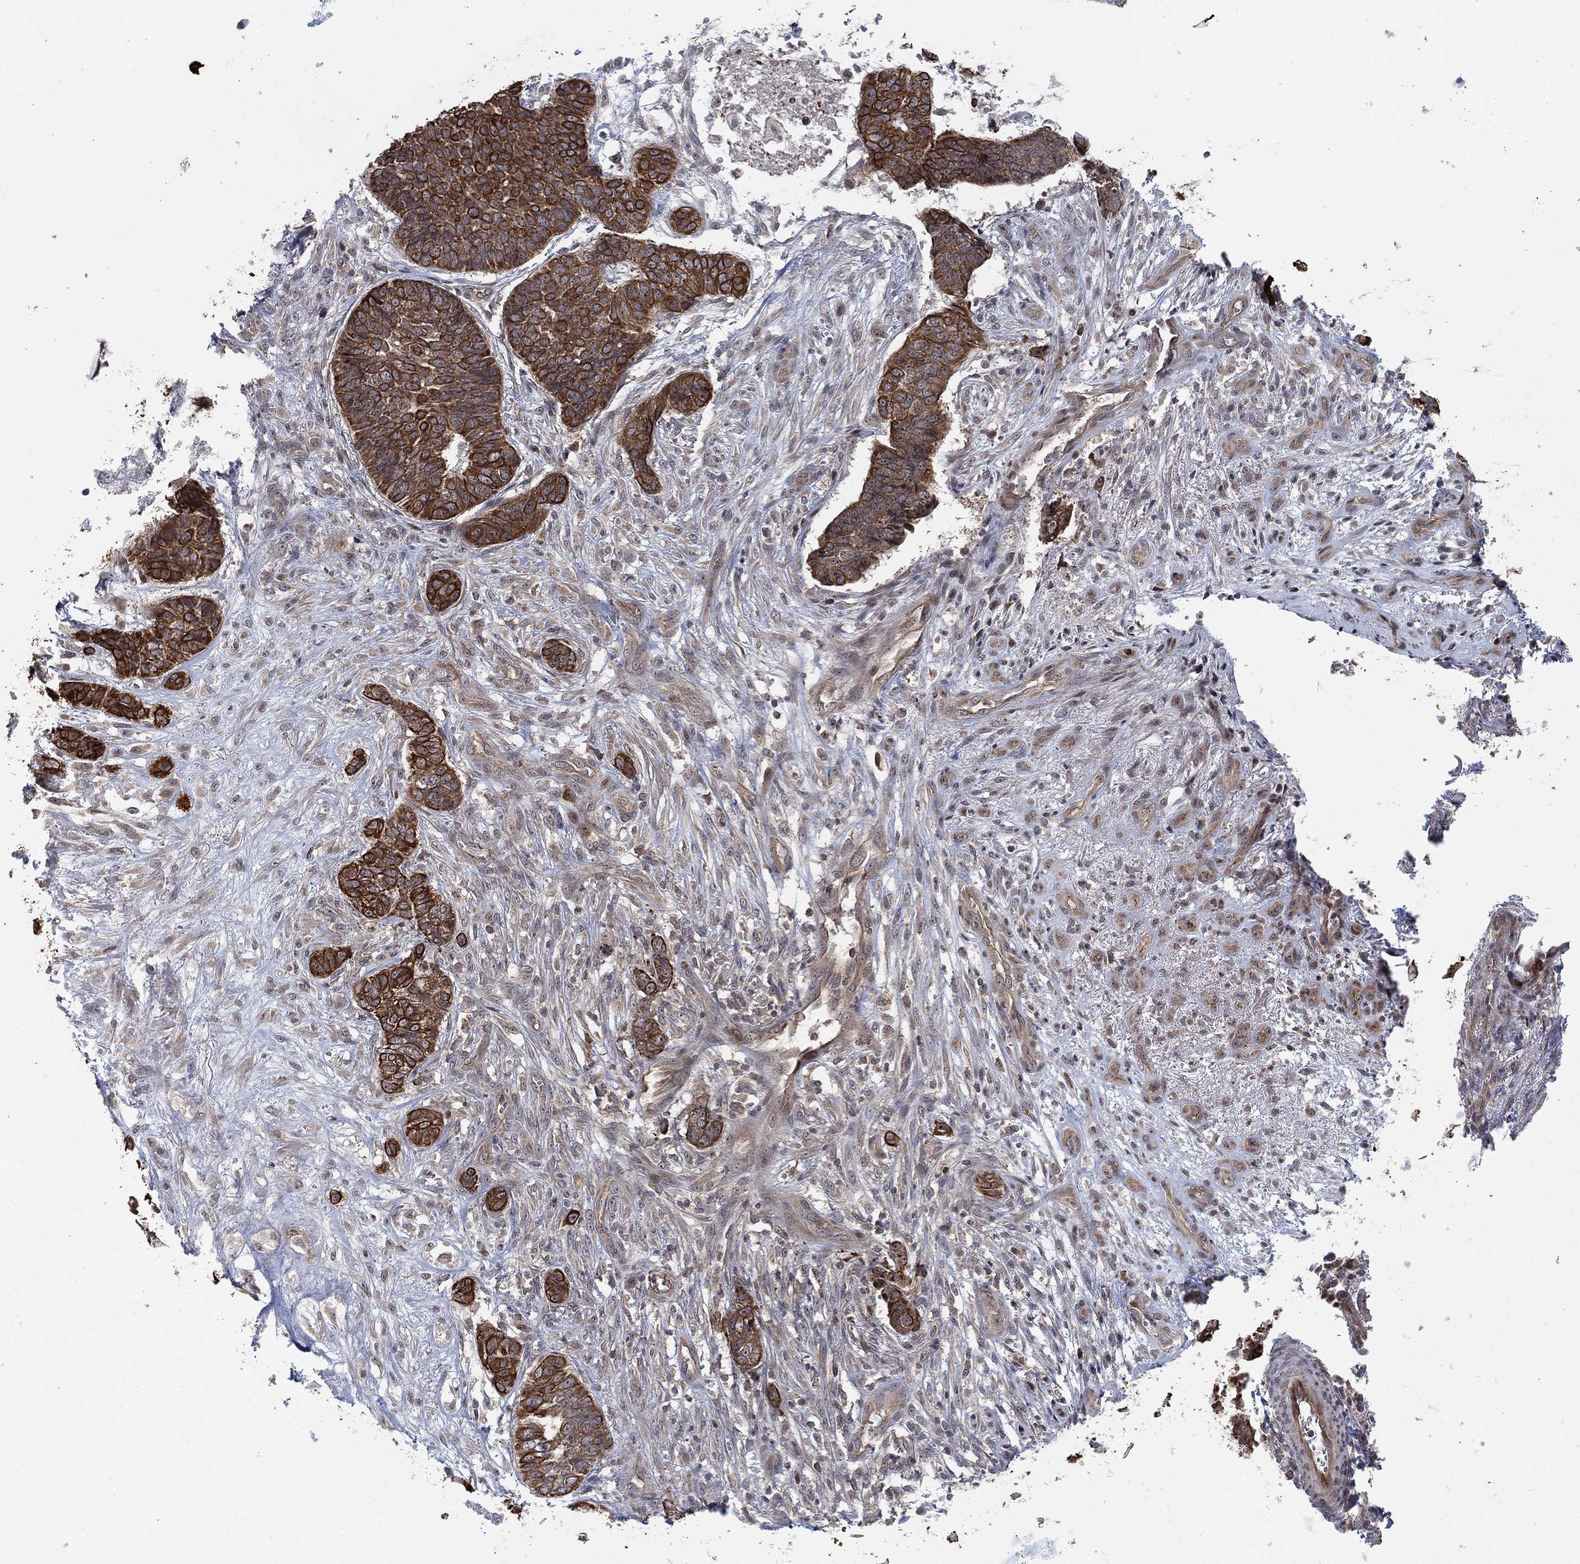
{"staining": {"intensity": "strong", "quantity": ">75%", "location": "cytoplasmic/membranous"}, "tissue": "skin cancer", "cell_type": "Tumor cells", "image_type": "cancer", "snomed": [{"axis": "morphology", "description": "Basal cell carcinoma"}, {"axis": "topography", "description": "Skin"}], "caption": "Basal cell carcinoma (skin) stained for a protein displays strong cytoplasmic/membranous positivity in tumor cells.", "gene": "TMCO1", "patient": {"sex": "male", "age": 86}}